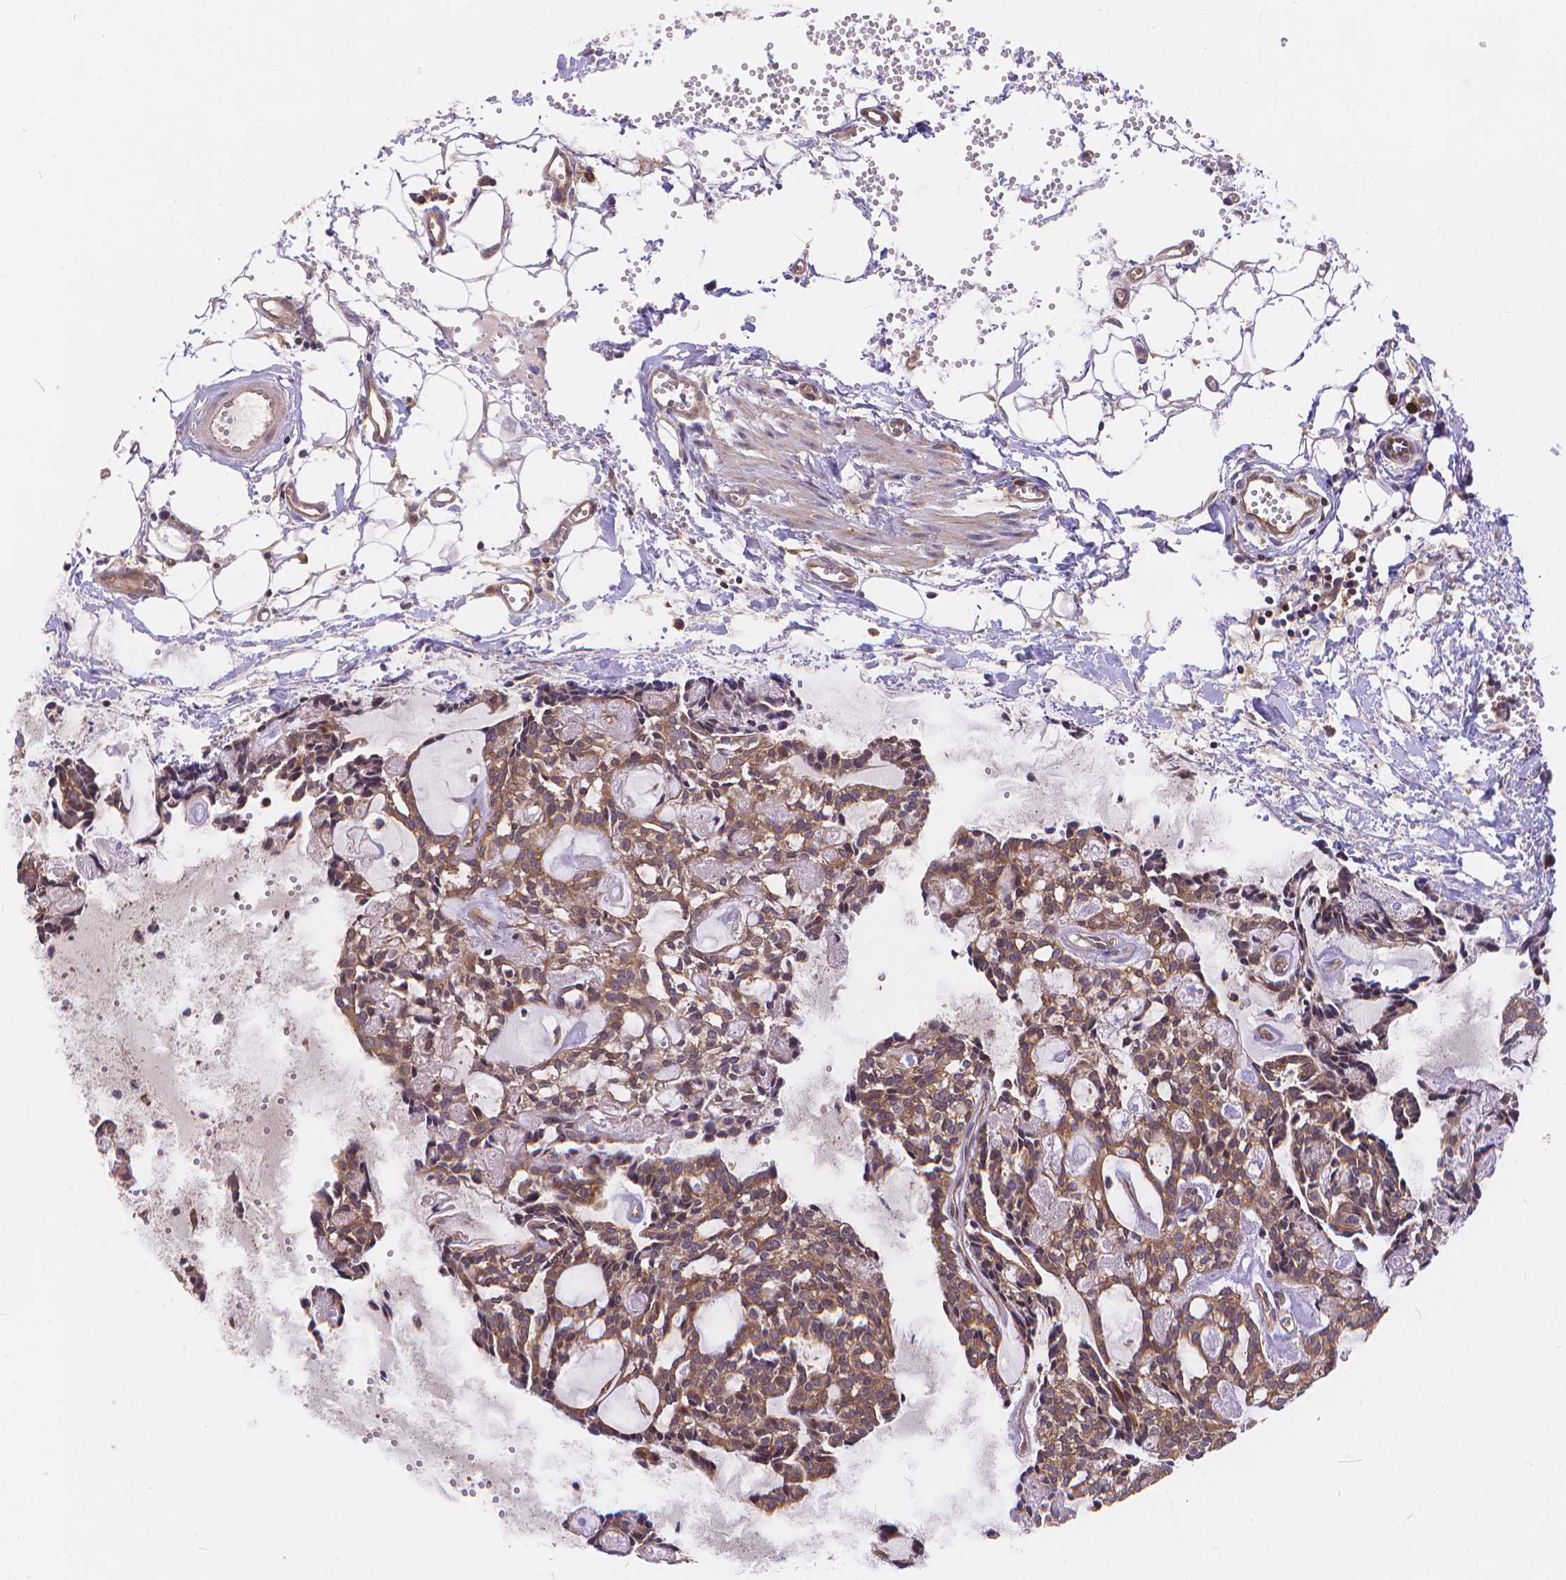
{"staining": {"intensity": "moderate", "quantity": ">75%", "location": "cytoplasmic/membranous"}, "tissue": "head and neck cancer", "cell_type": "Tumor cells", "image_type": "cancer", "snomed": [{"axis": "morphology", "description": "Adenocarcinoma, NOS"}, {"axis": "topography", "description": "Head-Neck"}], "caption": "A brown stain labels moderate cytoplasmic/membranous positivity of a protein in head and neck cancer (adenocarcinoma) tumor cells.", "gene": "ARAP1", "patient": {"sex": "female", "age": 62}}